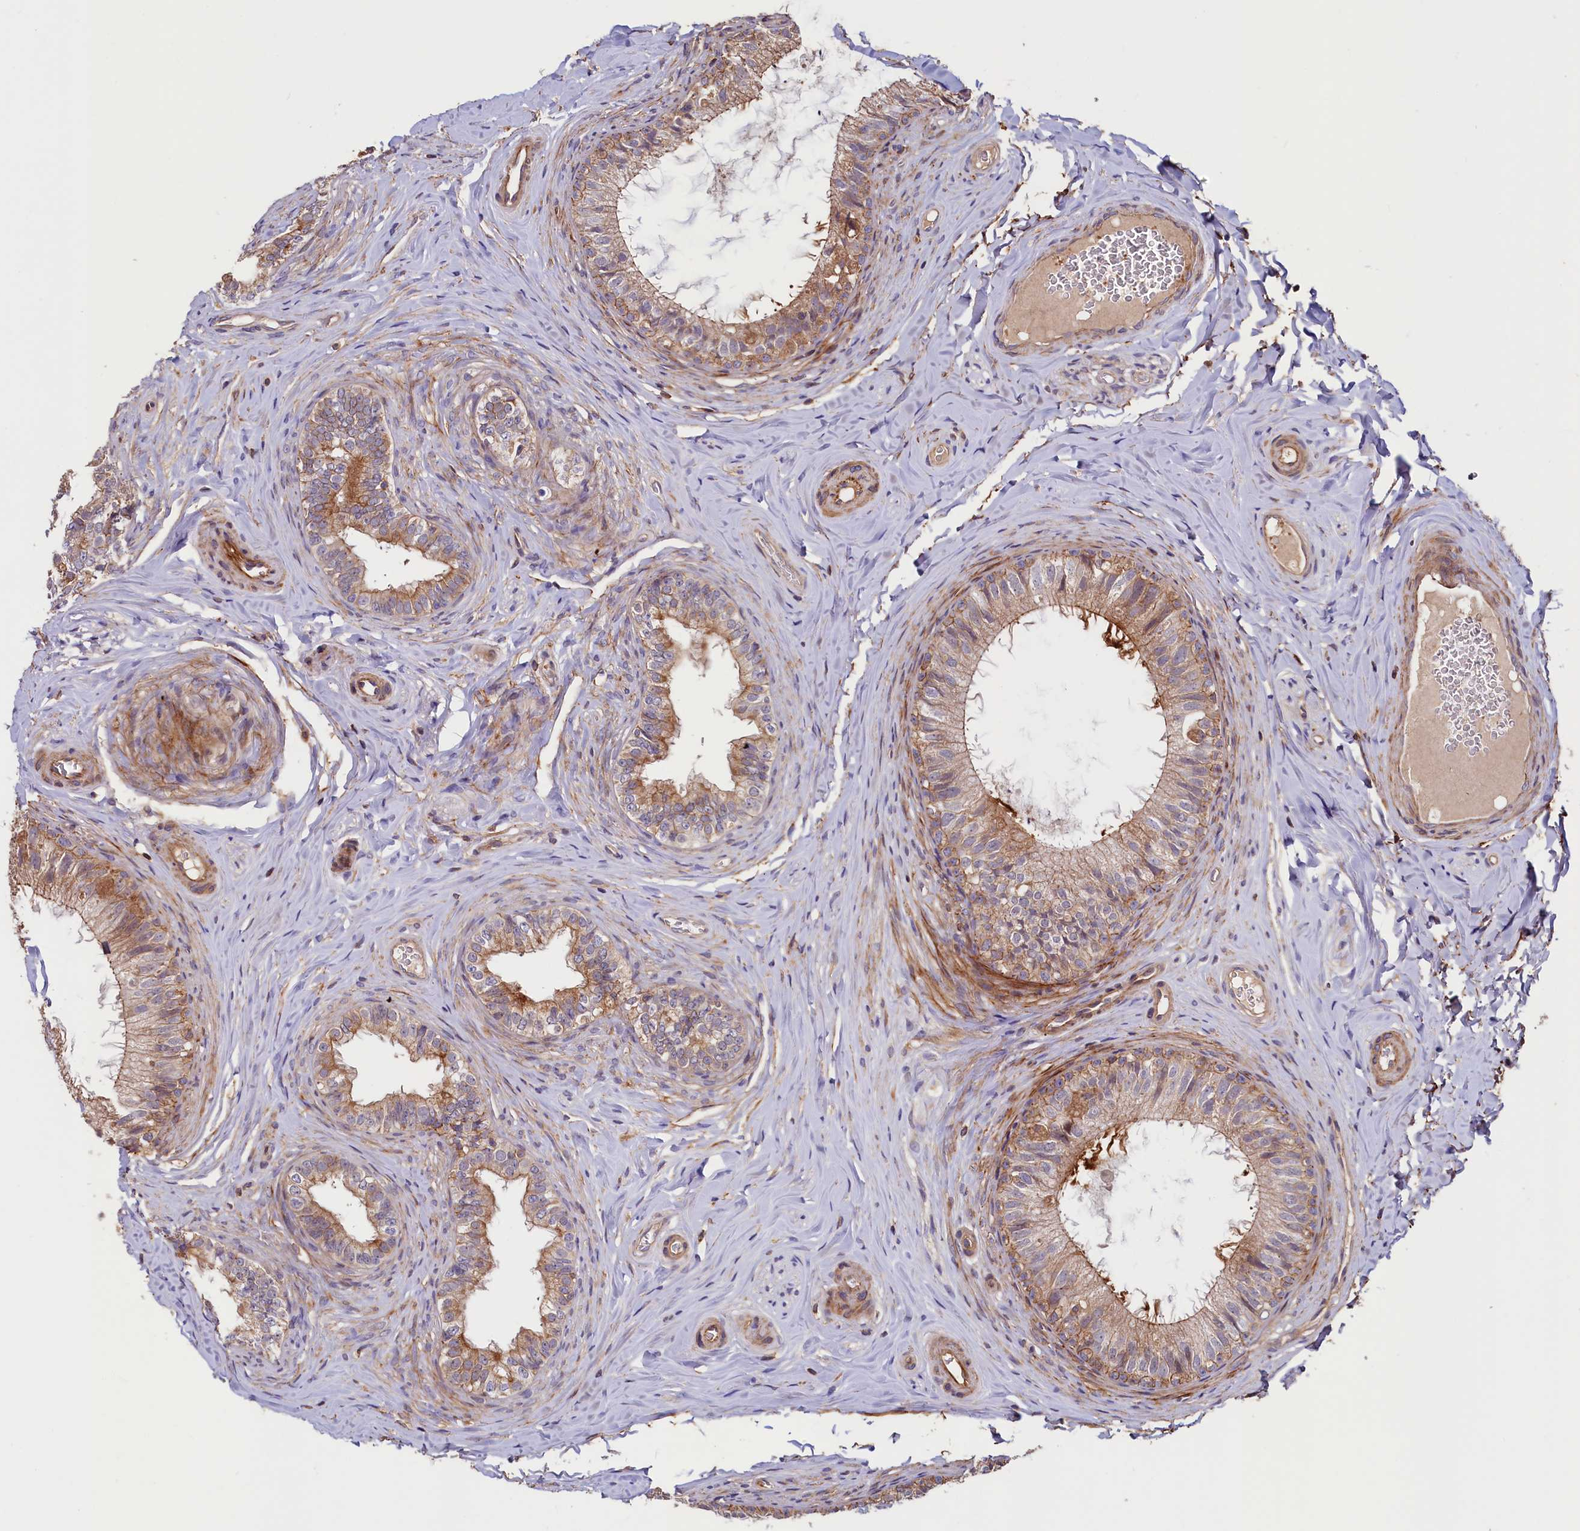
{"staining": {"intensity": "strong", "quantity": "25%-75%", "location": "cytoplasmic/membranous"}, "tissue": "epididymis", "cell_type": "Glandular cells", "image_type": "normal", "snomed": [{"axis": "morphology", "description": "Normal tissue, NOS"}, {"axis": "topography", "description": "Epididymis"}], "caption": "High-magnification brightfield microscopy of unremarkable epididymis stained with DAB (brown) and counterstained with hematoxylin (blue). glandular cells exhibit strong cytoplasmic/membranous staining is appreciated in about25%-75% of cells. (DAB = brown stain, brightfield microscopy at high magnification).", "gene": "DUOXA1", "patient": {"sex": "male", "age": 34}}